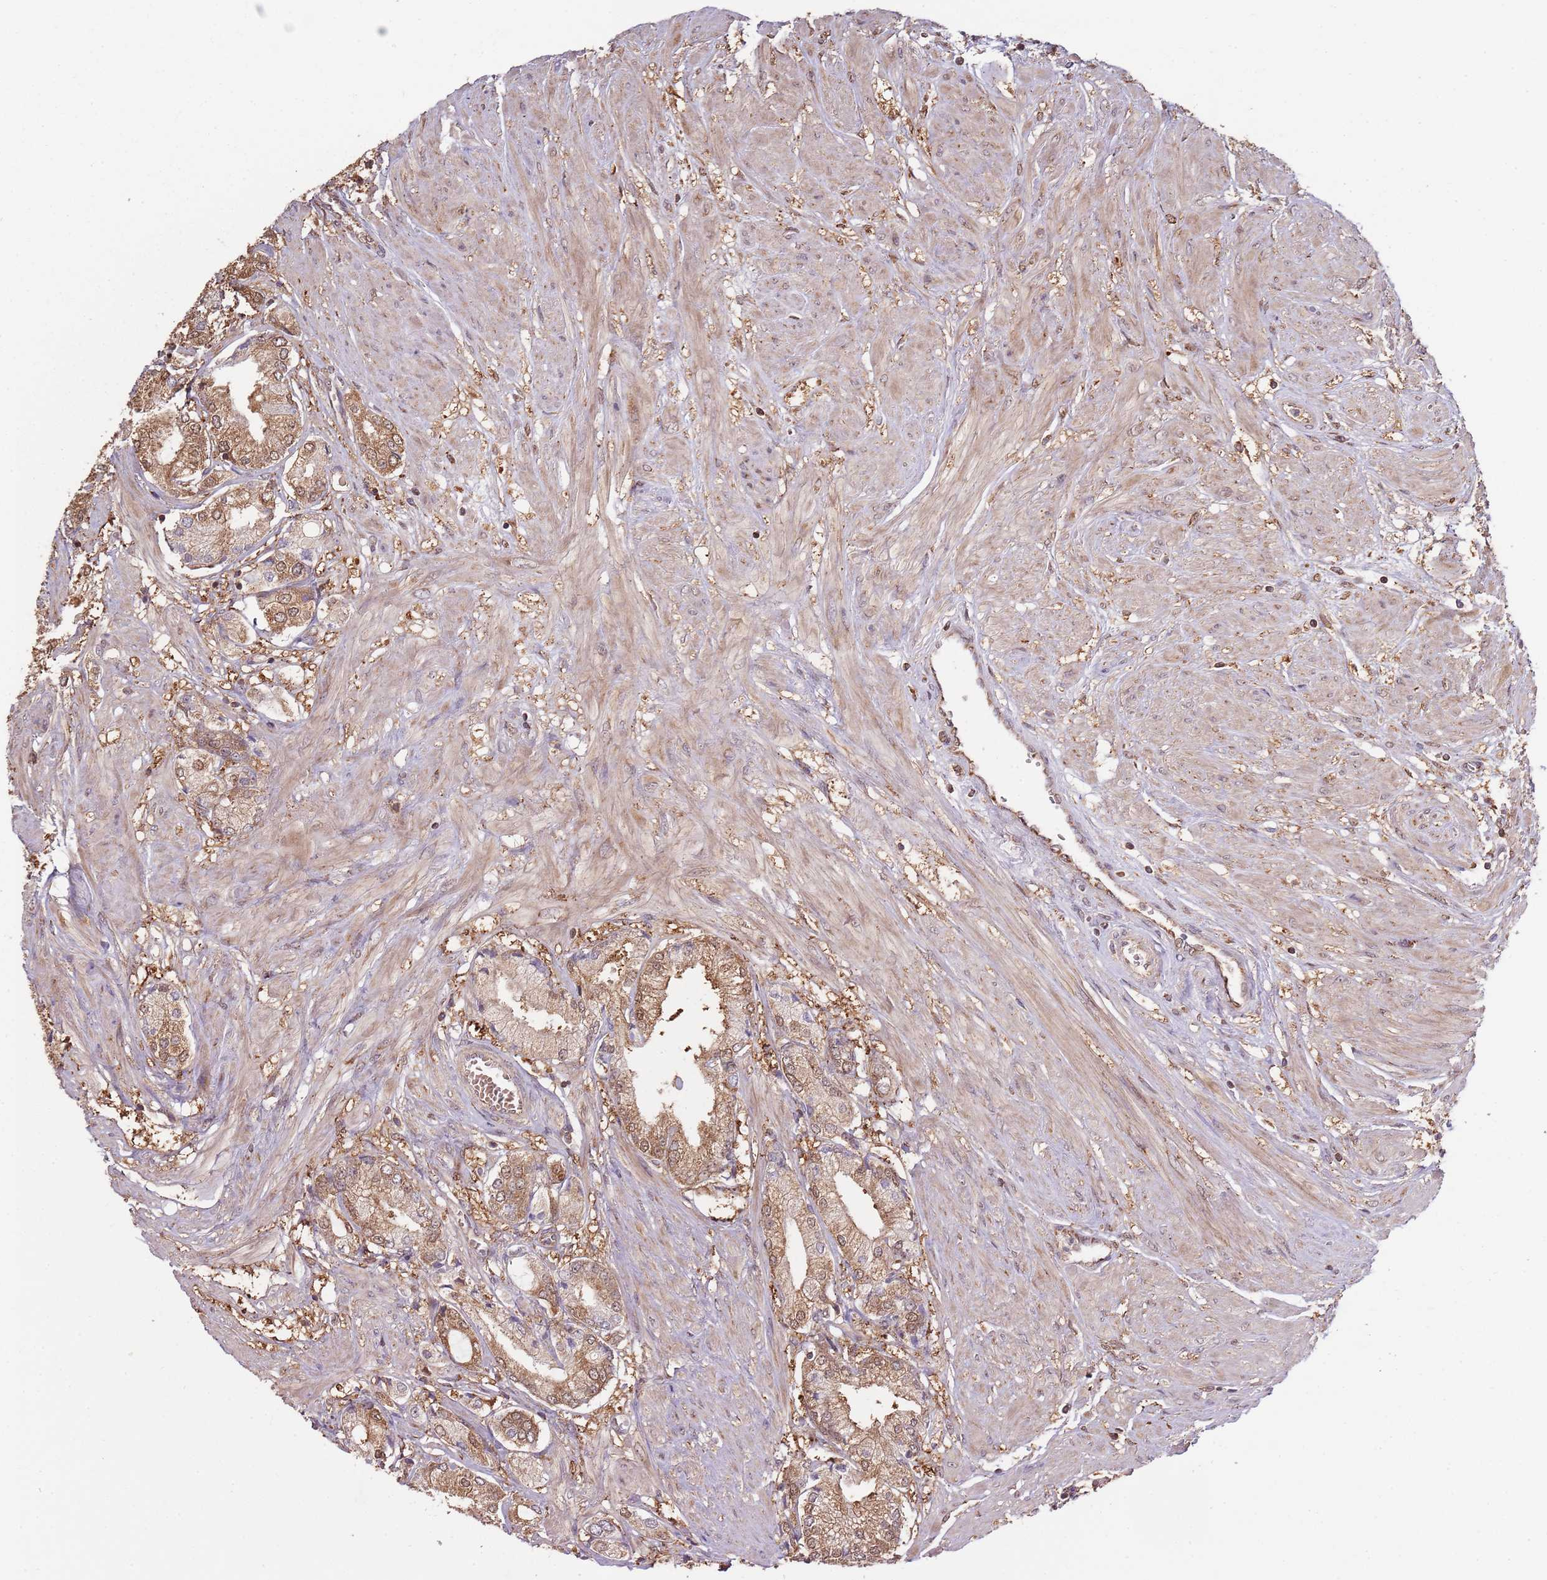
{"staining": {"intensity": "moderate", "quantity": "25%-75%", "location": "cytoplasmic/membranous,nuclear"}, "tissue": "prostate cancer", "cell_type": "Tumor cells", "image_type": "cancer", "snomed": [{"axis": "morphology", "description": "Adenocarcinoma, High grade"}, {"axis": "topography", "description": "Prostate and seminal vesicle, NOS"}], "caption": "Tumor cells display medium levels of moderate cytoplasmic/membranous and nuclear expression in about 25%-75% of cells in human prostate high-grade adenocarcinoma. The protein is stained brown, and the nuclei are stained in blue (DAB IHC with brightfield microscopy, high magnification).", "gene": "IL17RD", "patient": {"sex": "male", "age": 64}}